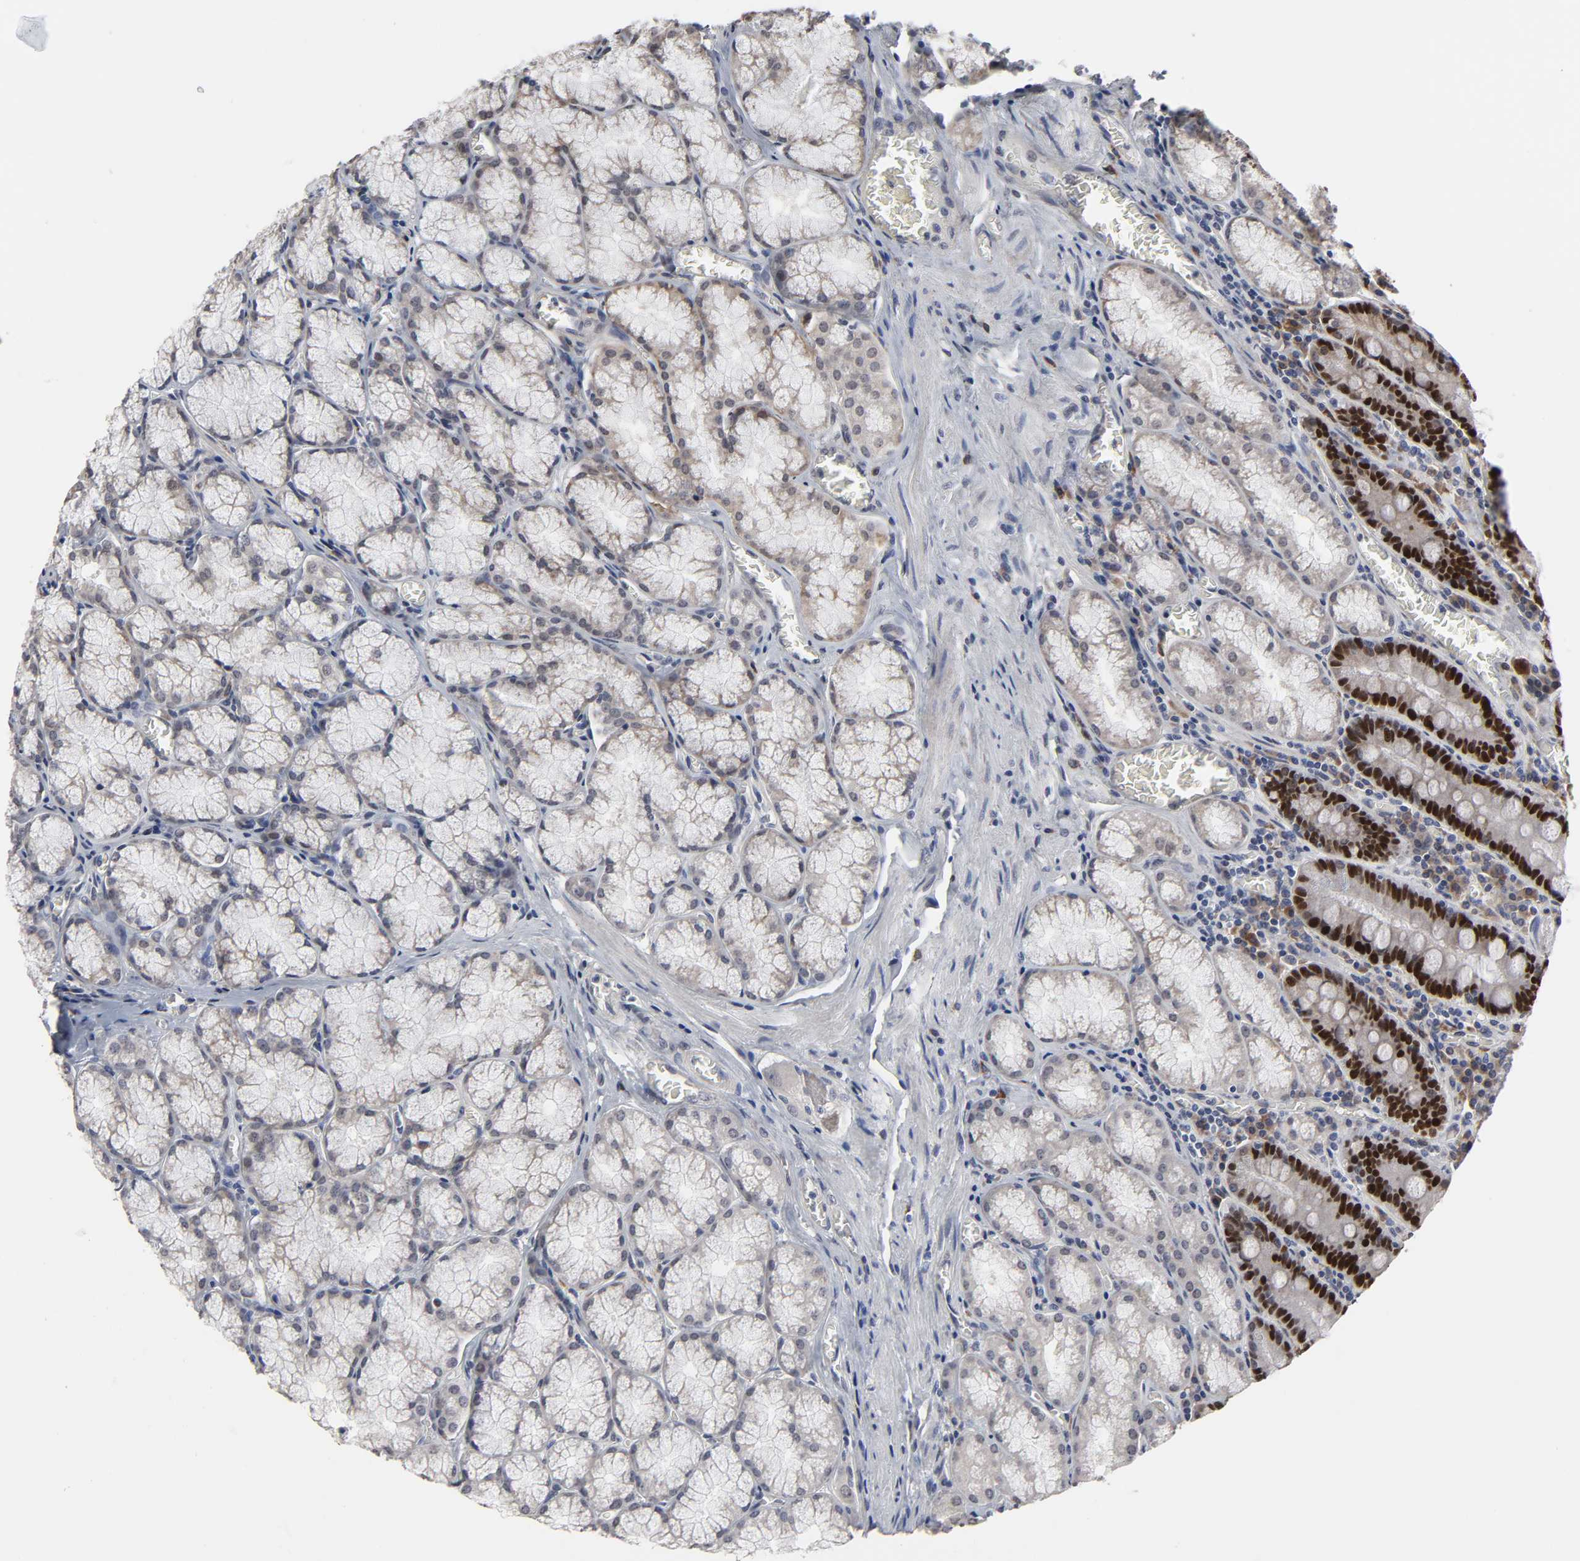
{"staining": {"intensity": "strong", "quantity": "25%-75%", "location": "cytoplasmic/membranous,nuclear"}, "tissue": "stomach", "cell_type": "Glandular cells", "image_type": "normal", "snomed": [{"axis": "morphology", "description": "Normal tissue, NOS"}, {"axis": "topography", "description": "Stomach, lower"}], "caption": "A brown stain shows strong cytoplasmic/membranous,nuclear positivity of a protein in glandular cells of normal stomach. (brown staining indicates protein expression, while blue staining denotes nuclei).", "gene": "HNF4A", "patient": {"sex": "male", "age": 56}}